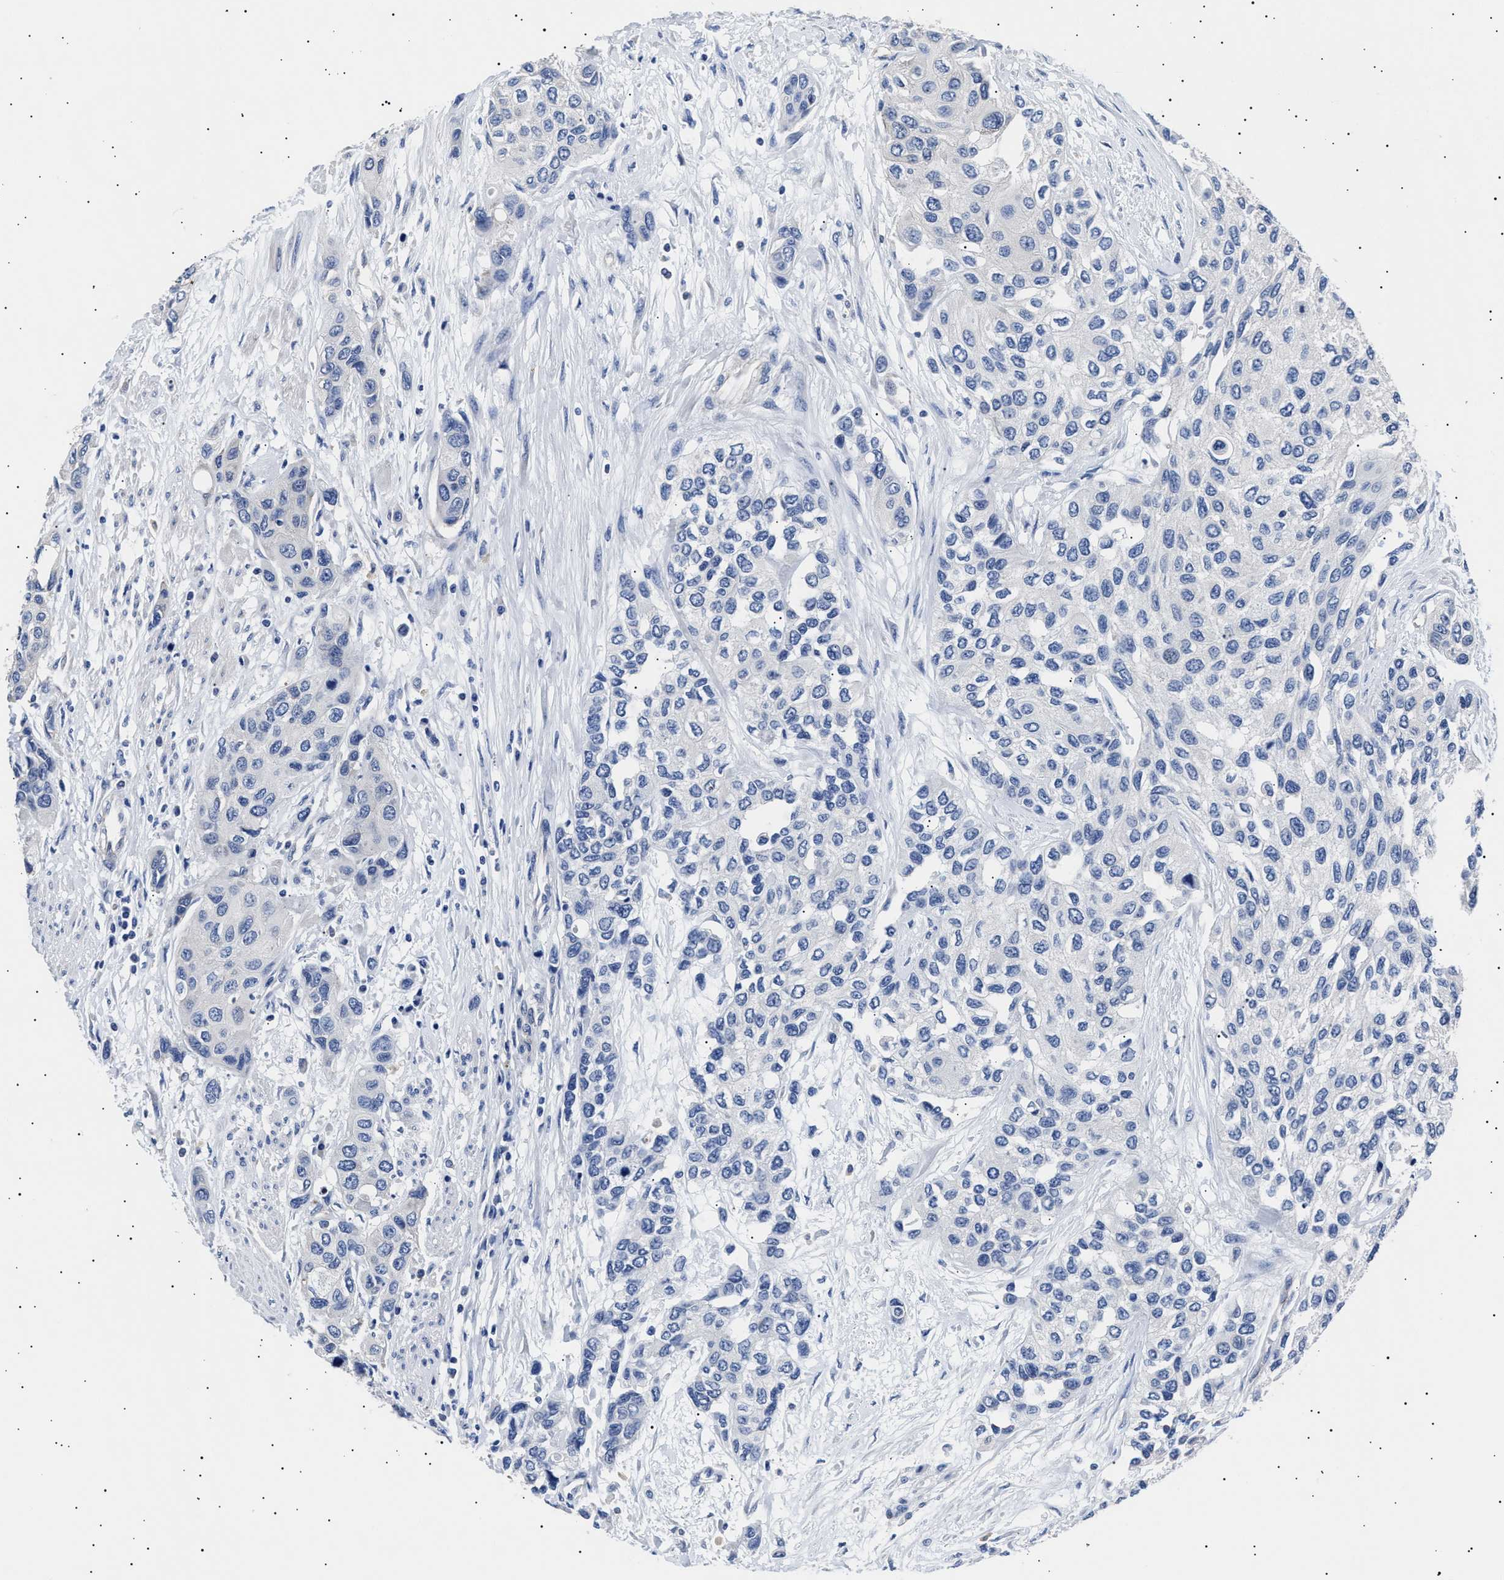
{"staining": {"intensity": "negative", "quantity": "none", "location": "none"}, "tissue": "urothelial cancer", "cell_type": "Tumor cells", "image_type": "cancer", "snomed": [{"axis": "morphology", "description": "Urothelial carcinoma, High grade"}, {"axis": "topography", "description": "Urinary bladder"}], "caption": "A micrograph of human urothelial carcinoma (high-grade) is negative for staining in tumor cells.", "gene": "HEMGN", "patient": {"sex": "female", "age": 56}}